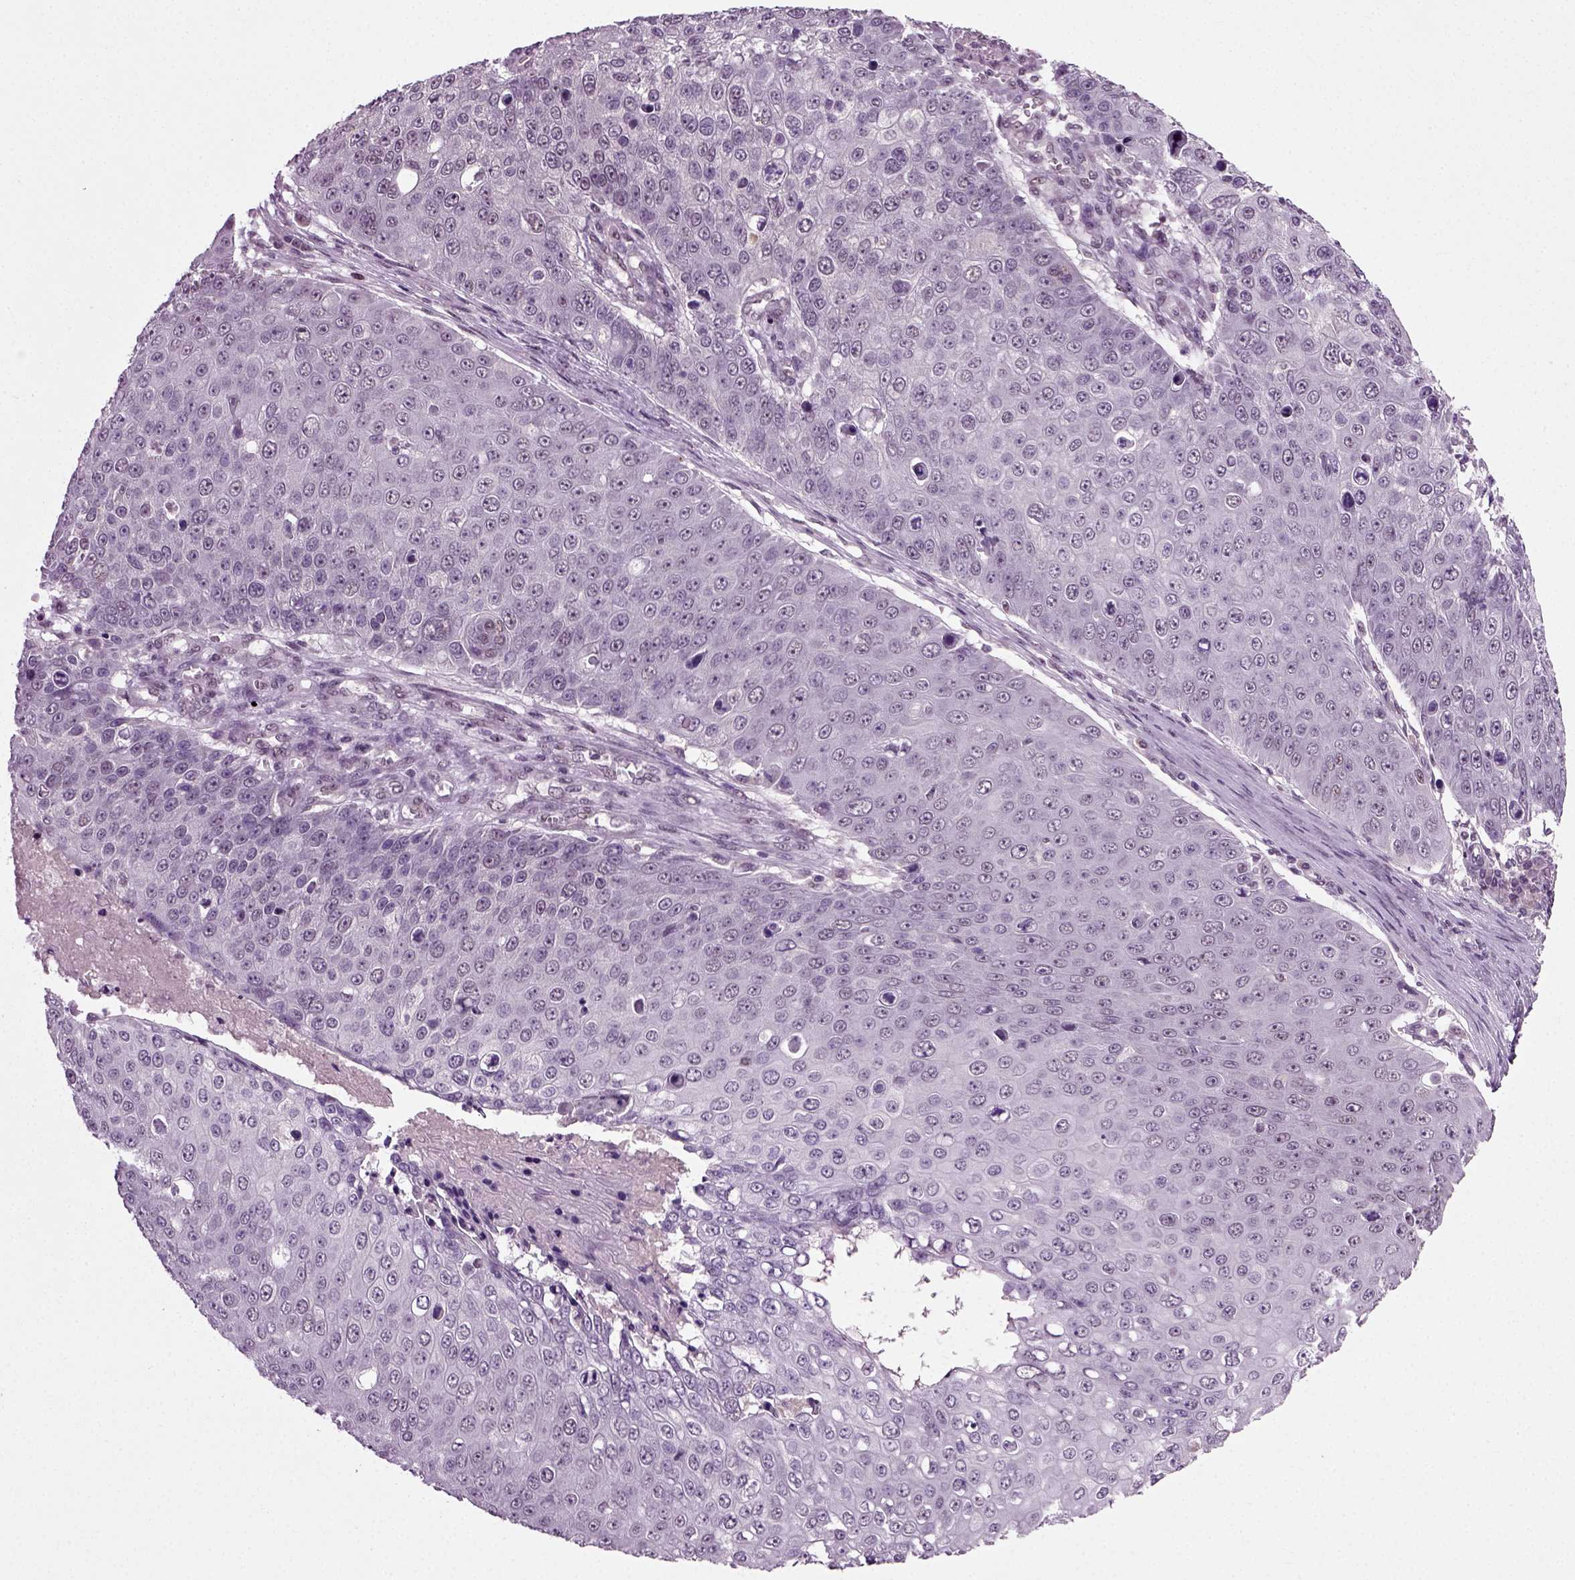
{"staining": {"intensity": "negative", "quantity": "none", "location": "none"}, "tissue": "skin cancer", "cell_type": "Tumor cells", "image_type": "cancer", "snomed": [{"axis": "morphology", "description": "Squamous cell carcinoma, NOS"}, {"axis": "topography", "description": "Skin"}], "caption": "This is an immunohistochemistry (IHC) micrograph of human squamous cell carcinoma (skin). There is no expression in tumor cells.", "gene": "RCOR3", "patient": {"sex": "male", "age": 71}}